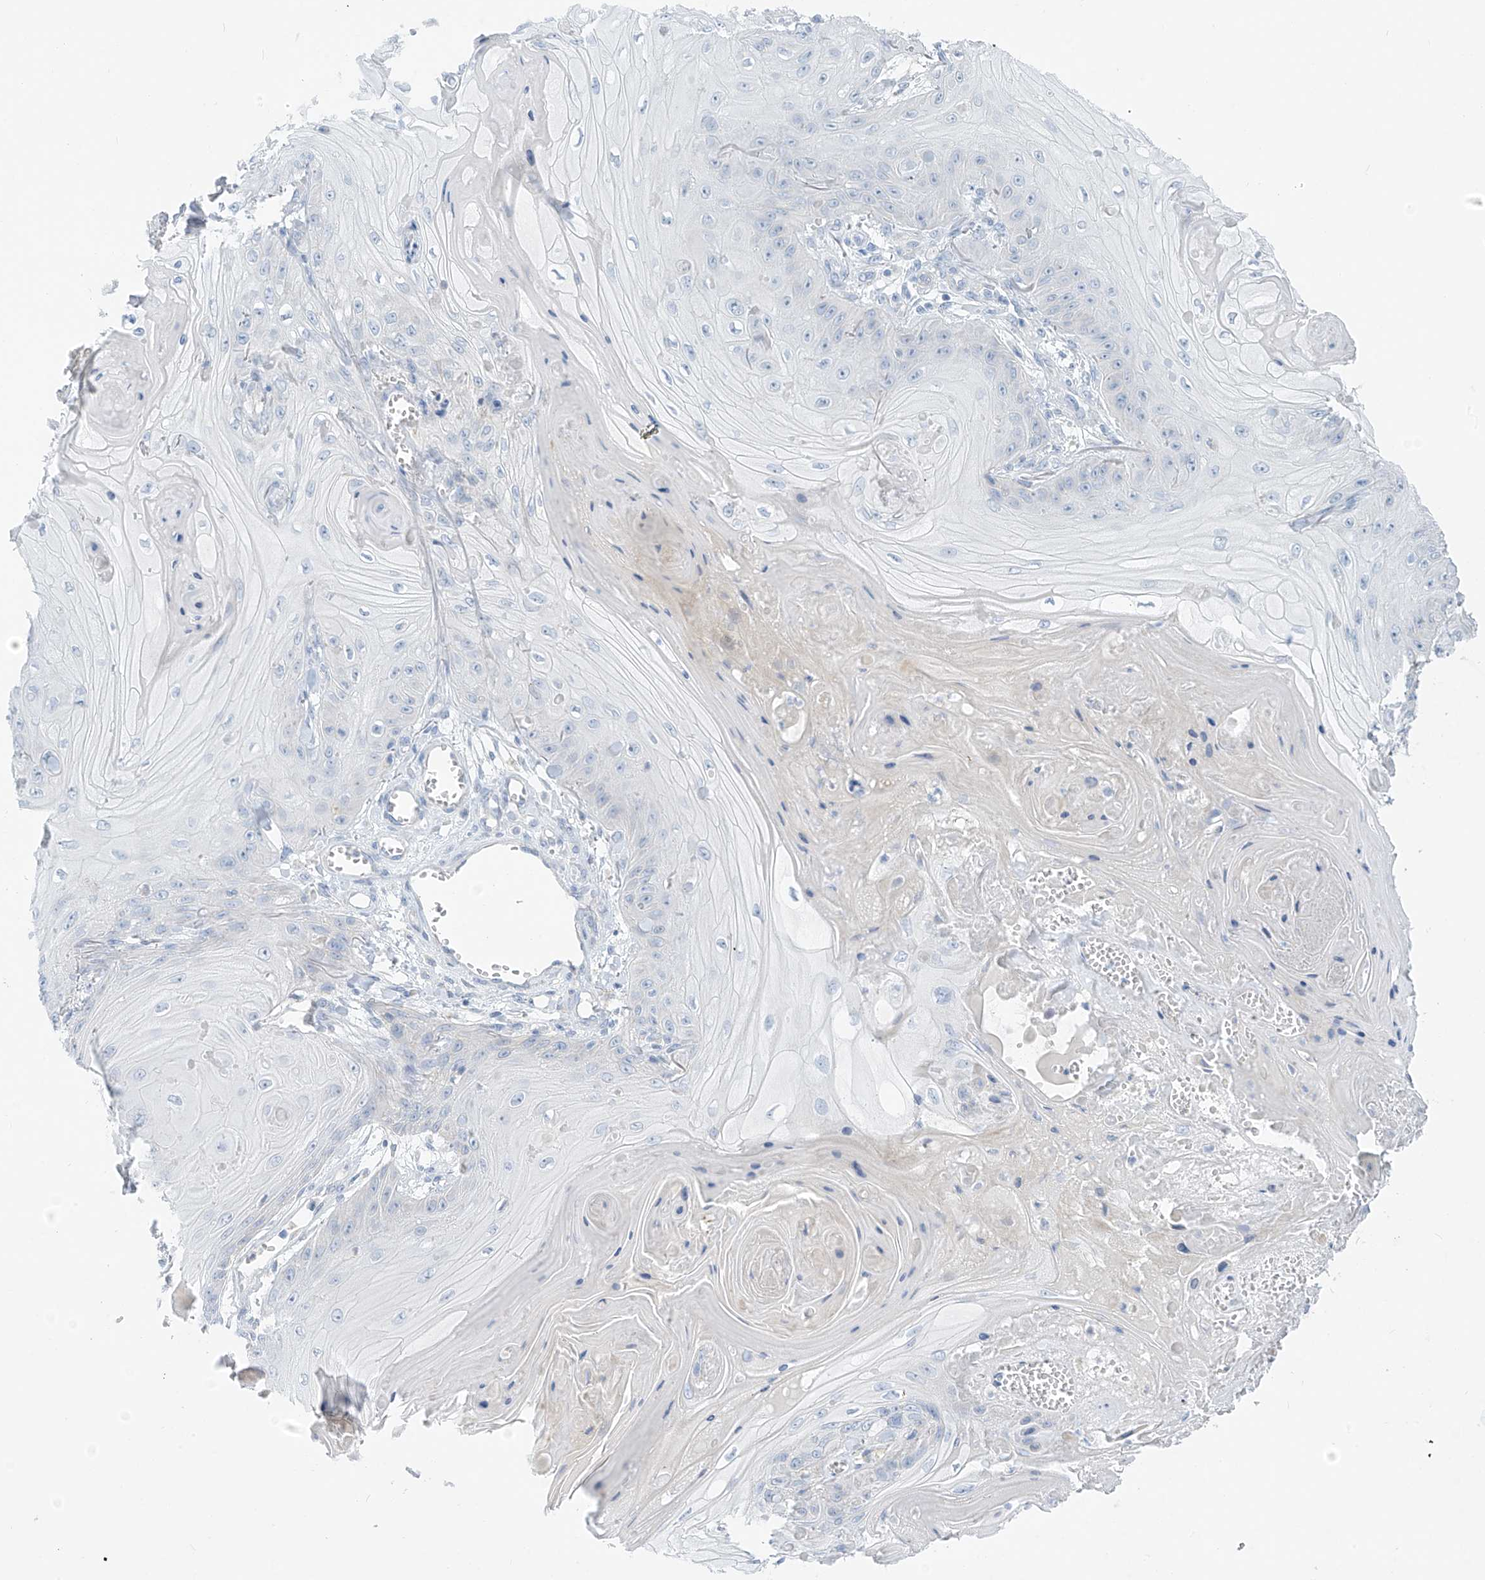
{"staining": {"intensity": "negative", "quantity": "none", "location": "none"}, "tissue": "skin cancer", "cell_type": "Tumor cells", "image_type": "cancer", "snomed": [{"axis": "morphology", "description": "Squamous cell carcinoma, NOS"}, {"axis": "topography", "description": "Skin"}], "caption": "Human skin squamous cell carcinoma stained for a protein using IHC shows no staining in tumor cells.", "gene": "ZNF404", "patient": {"sex": "male", "age": 74}}